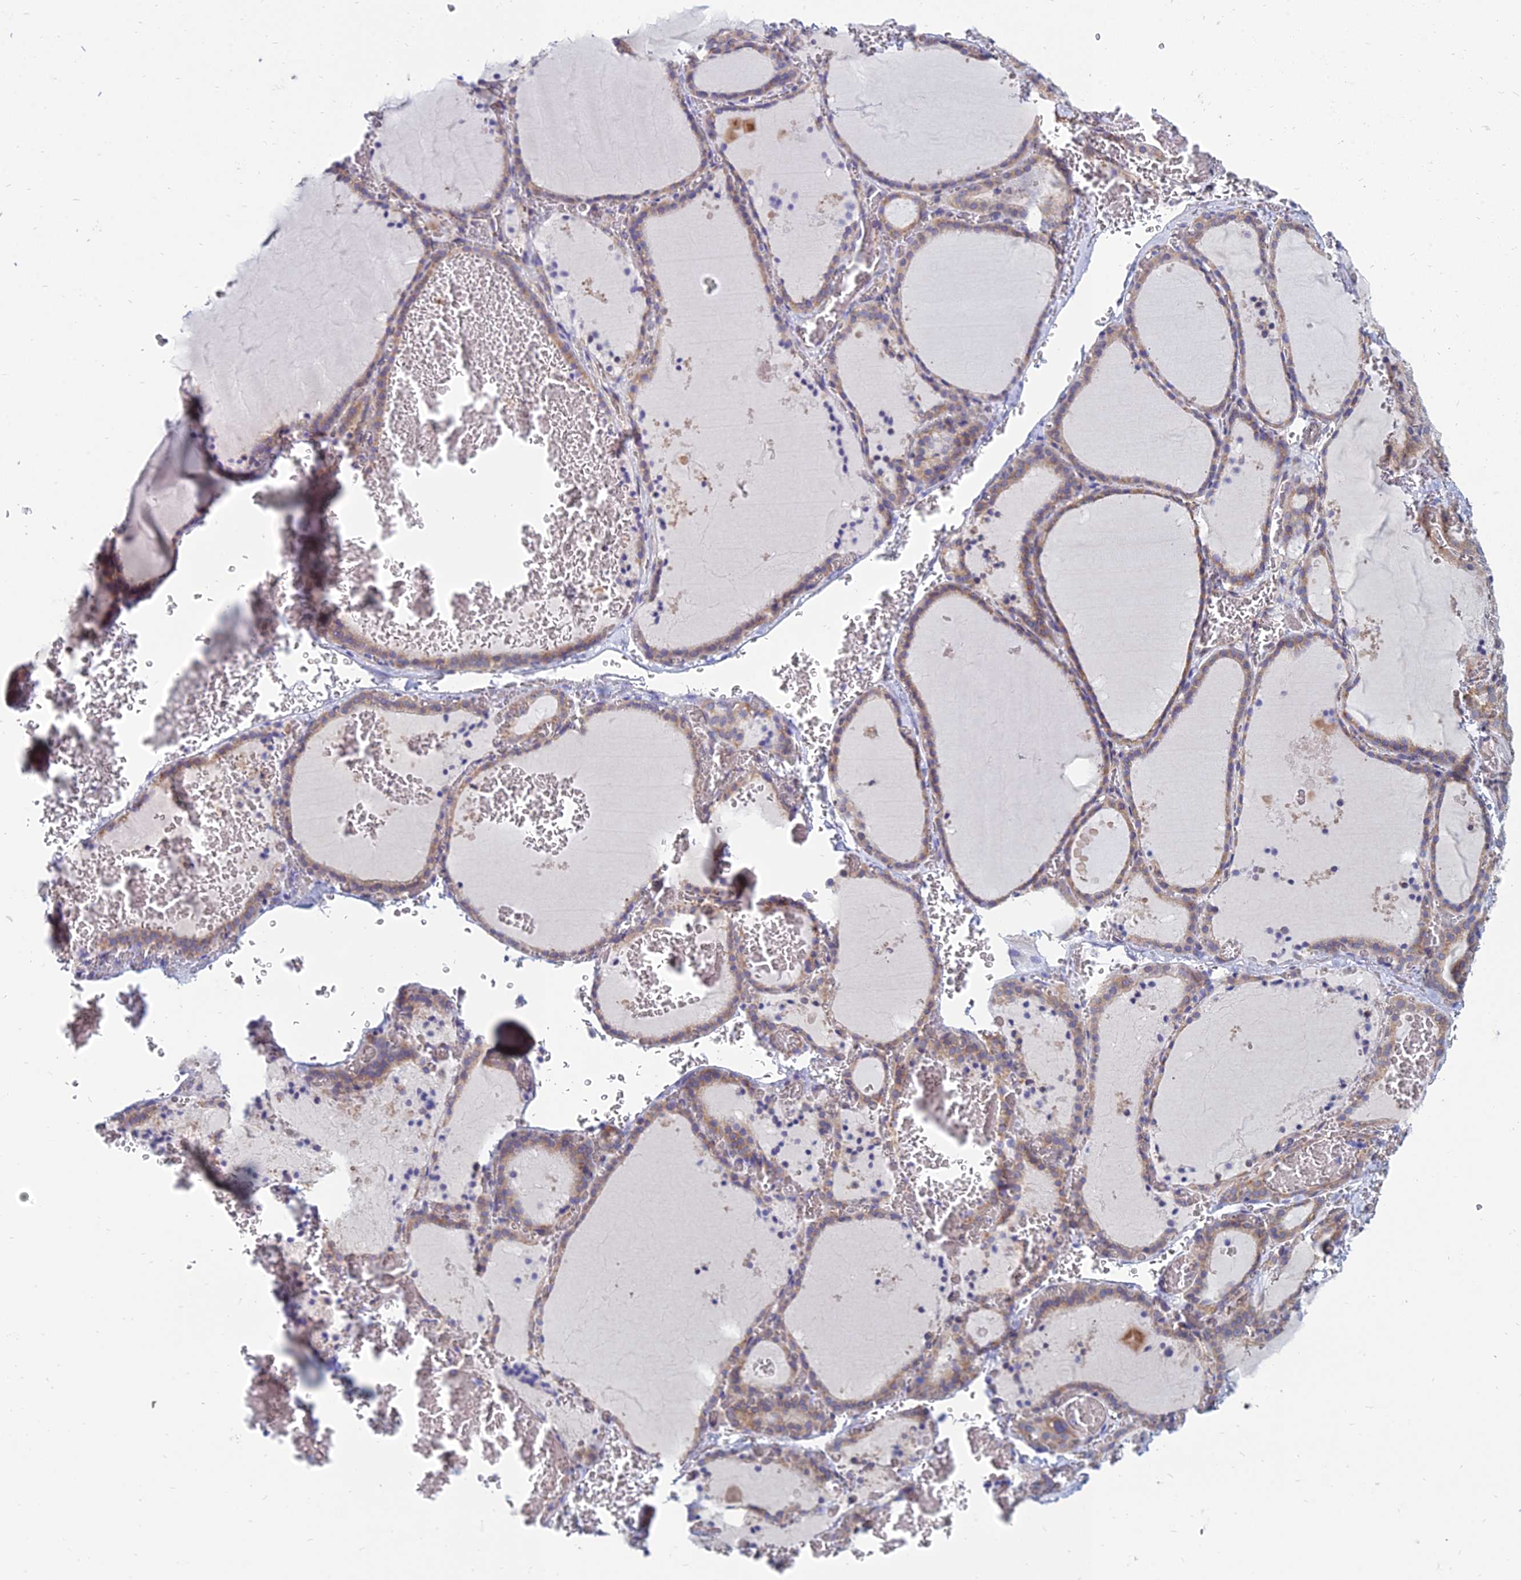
{"staining": {"intensity": "moderate", "quantity": ">75%", "location": "cytoplasmic/membranous"}, "tissue": "thyroid gland", "cell_type": "Glandular cells", "image_type": "normal", "snomed": [{"axis": "morphology", "description": "Normal tissue, NOS"}, {"axis": "topography", "description": "Thyroid gland"}], "caption": "Protein expression analysis of unremarkable thyroid gland exhibits moderate cytoplasmic/membranous expression in about >75% of glandular cells.", "gene": "TXLNA", "patient": {"sex": "female", "age": 39}}